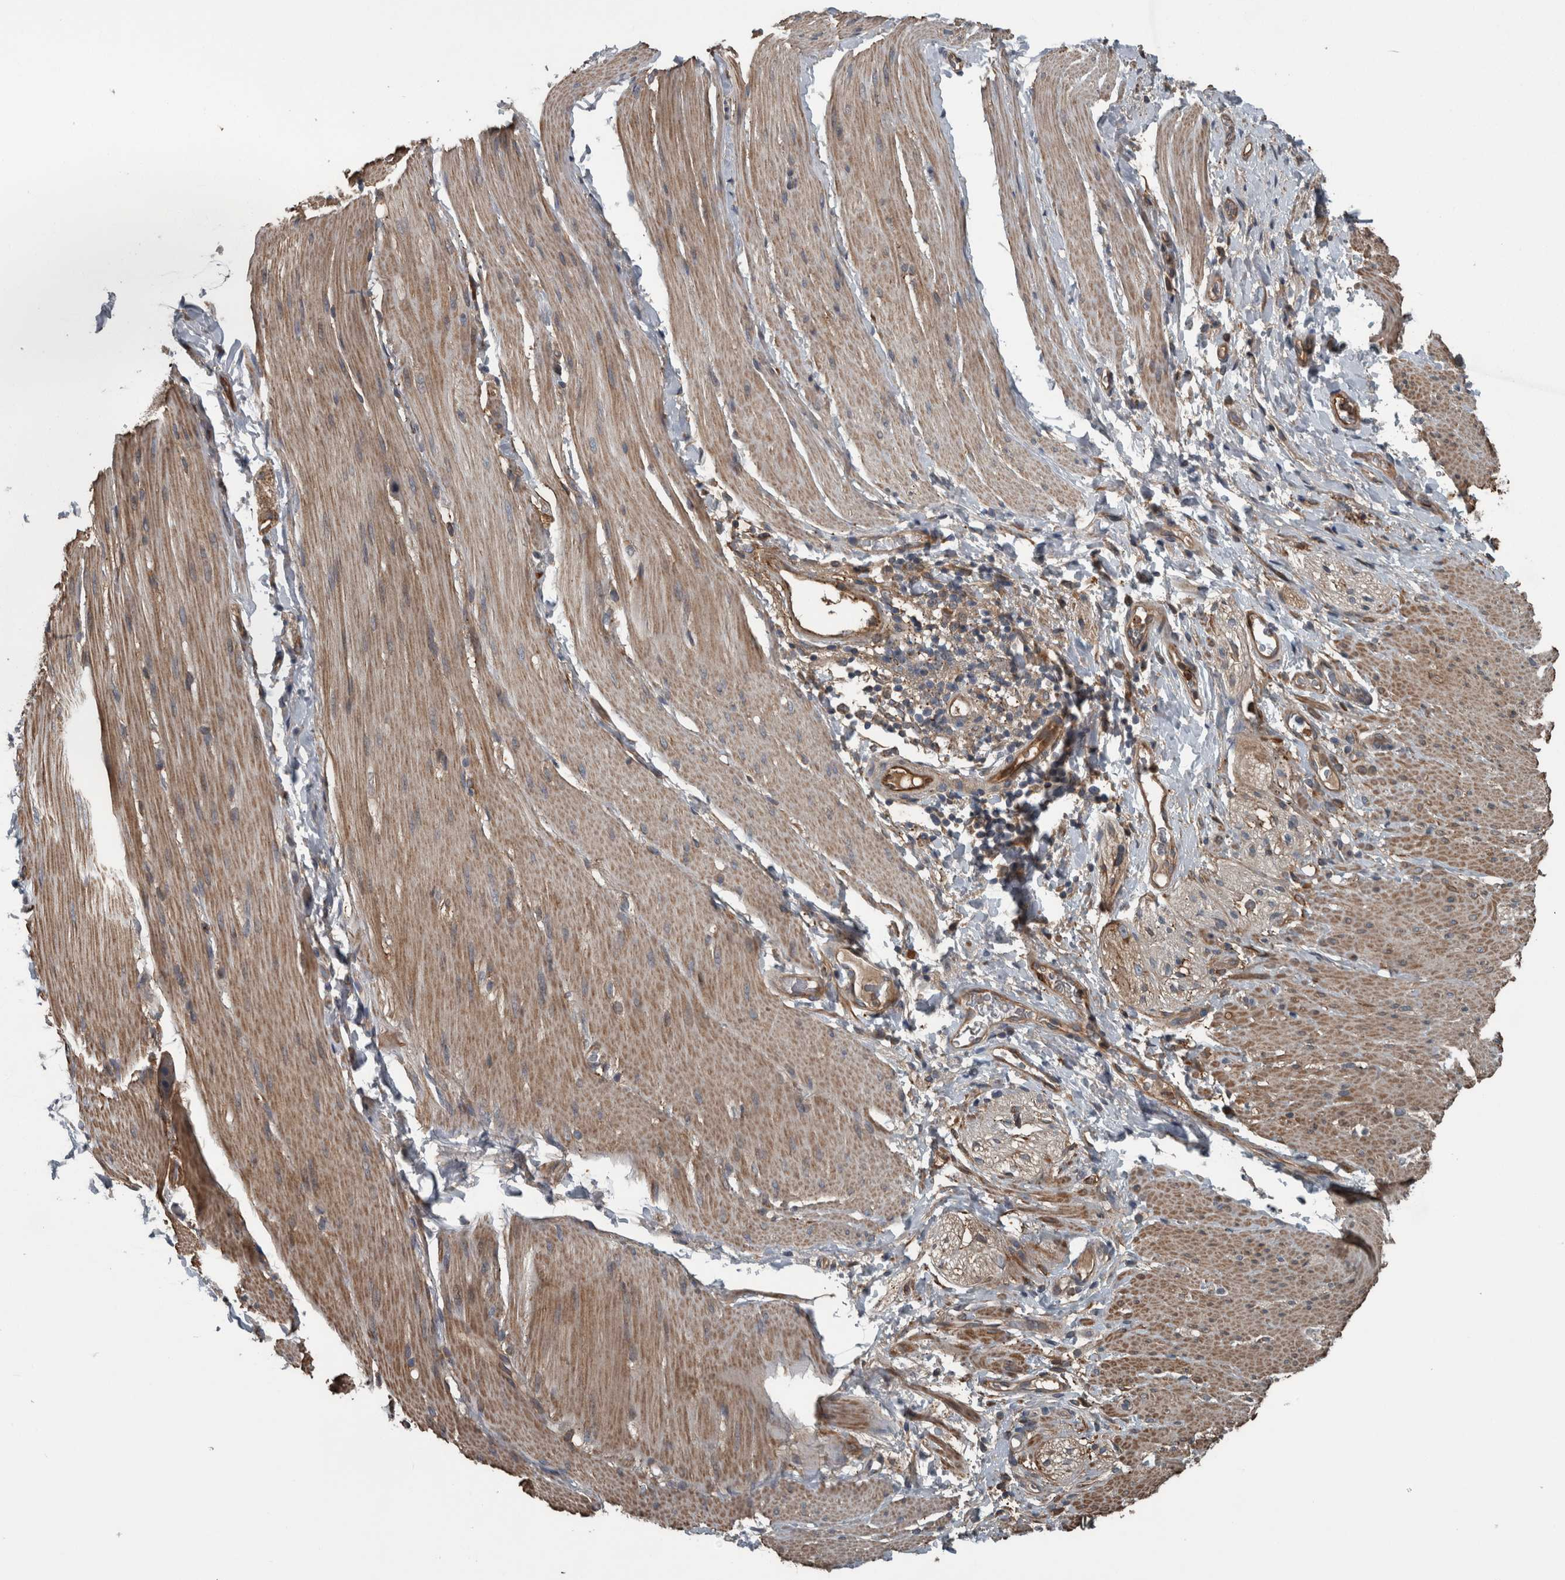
{"staining": {"intensity": "moderate", "quantity": "25%-75%", "location": "cytoplasmic/membranous"}, "tissue": "smooth muscle", "cell_type": "Smooth muscle cells", "image_type": "normal", "snomed": [{"axis": "morphology", "description": "Normal tissue, NOS"}, {"axis": "topography", "description": "Smooth muscle"}, {"axis": "topography", "description": "Small intestine"}], "caption": "Immunohistochemistry histopathology image of unremarkable smooth muscle: human smooth muscle stained using IHC reveals medium levels of moderate protein expression localized specifically in the cytoplasmic/membranous of smooth muscle cells, appearing as a cytoplasmic/membranous brown color.", "gene": "EXOC8", "patient": {"sex": "female", "age": 84}}